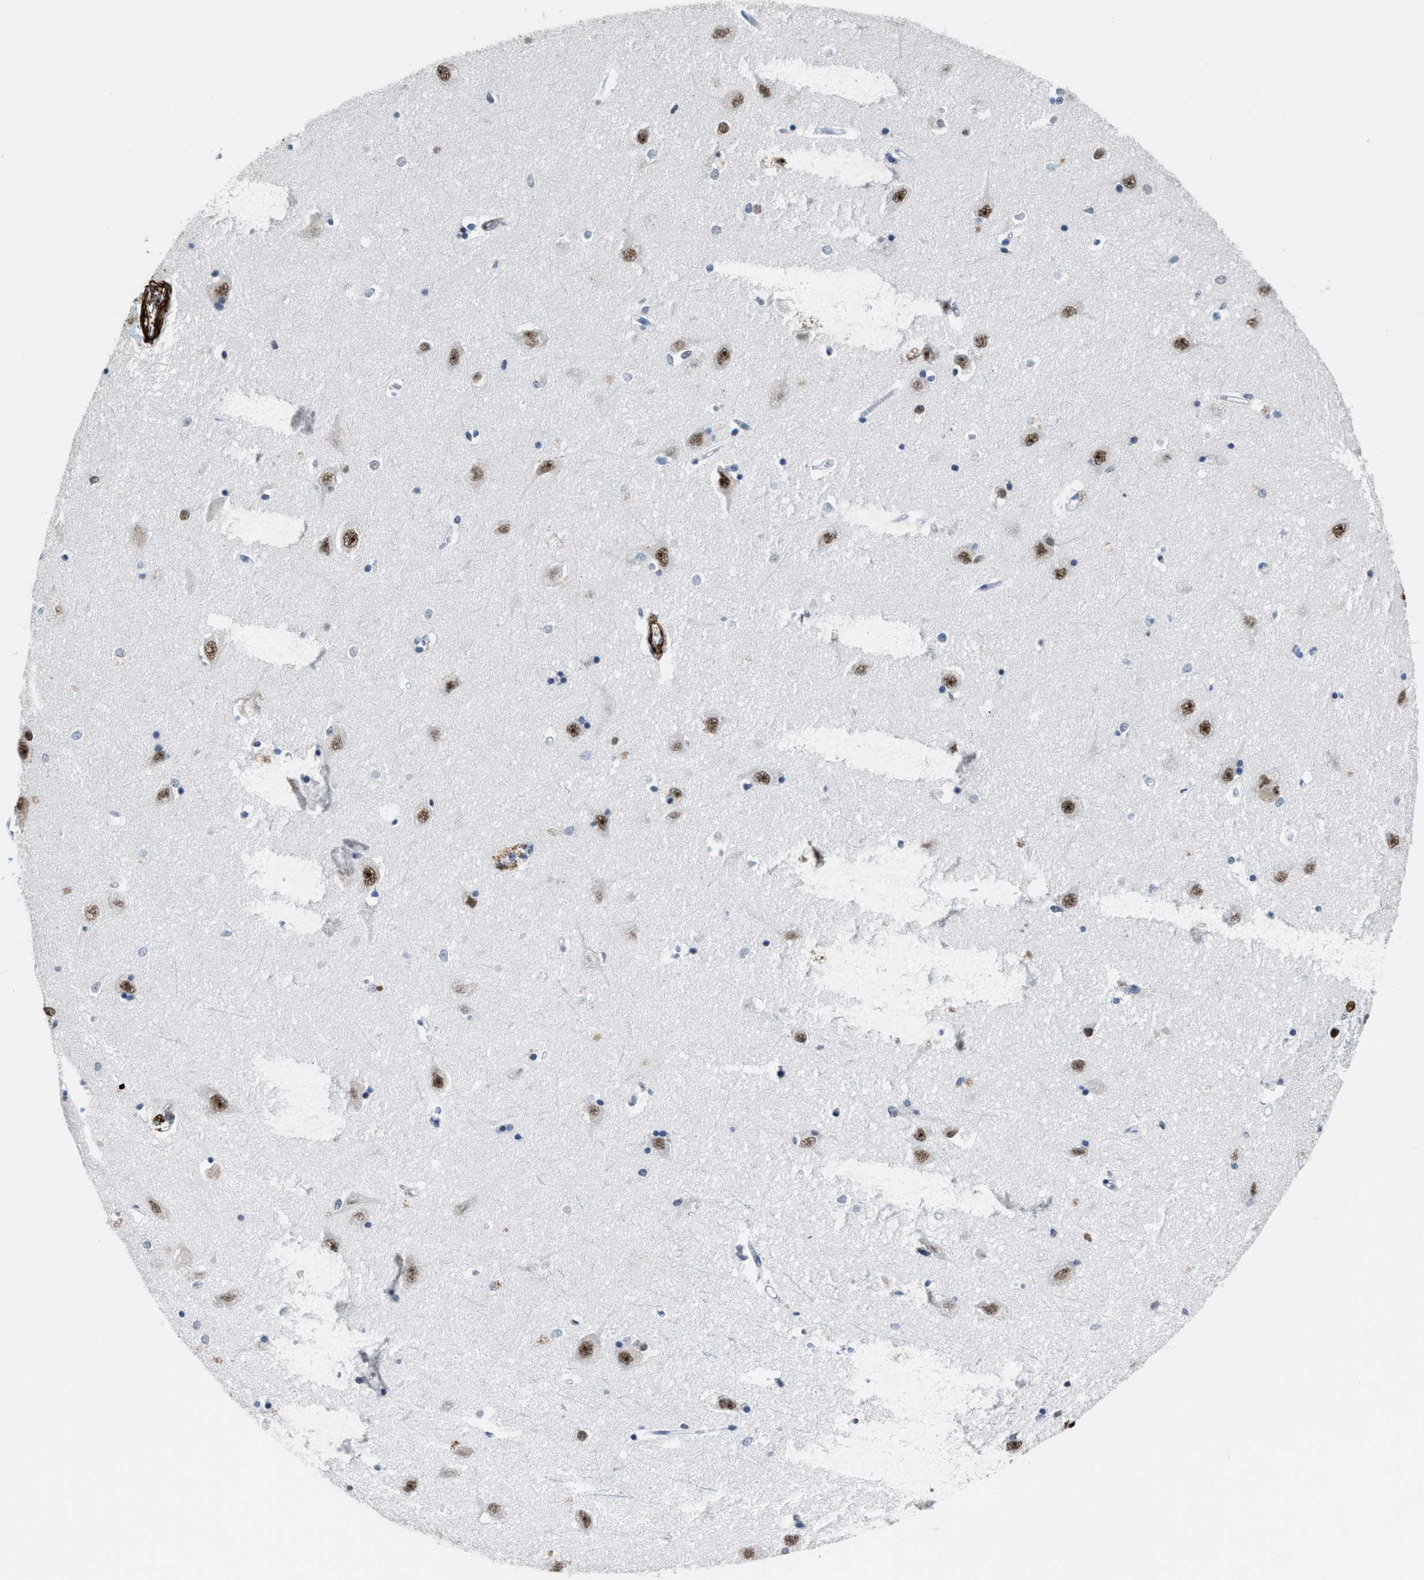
{"staining": {"intensity": "negative", "quantity": "none", "location": "none"}, "tissue": "hippocampus", "cell_type": "Glial cells", "image_type": "normal", "snomed": [{"axis": "morphology", "description": "Normal tissue, NOS"}, {"axis": "topography", "description": "Hippocampus"}], "caption": "A high-resolution micrograph shows immunohistochemistry (IHC) staining of normal hippocampus, which reveals no significant positivity in glial cells.", "gene": "DDX5", "patient": {"sex": "male", "age": 45}}